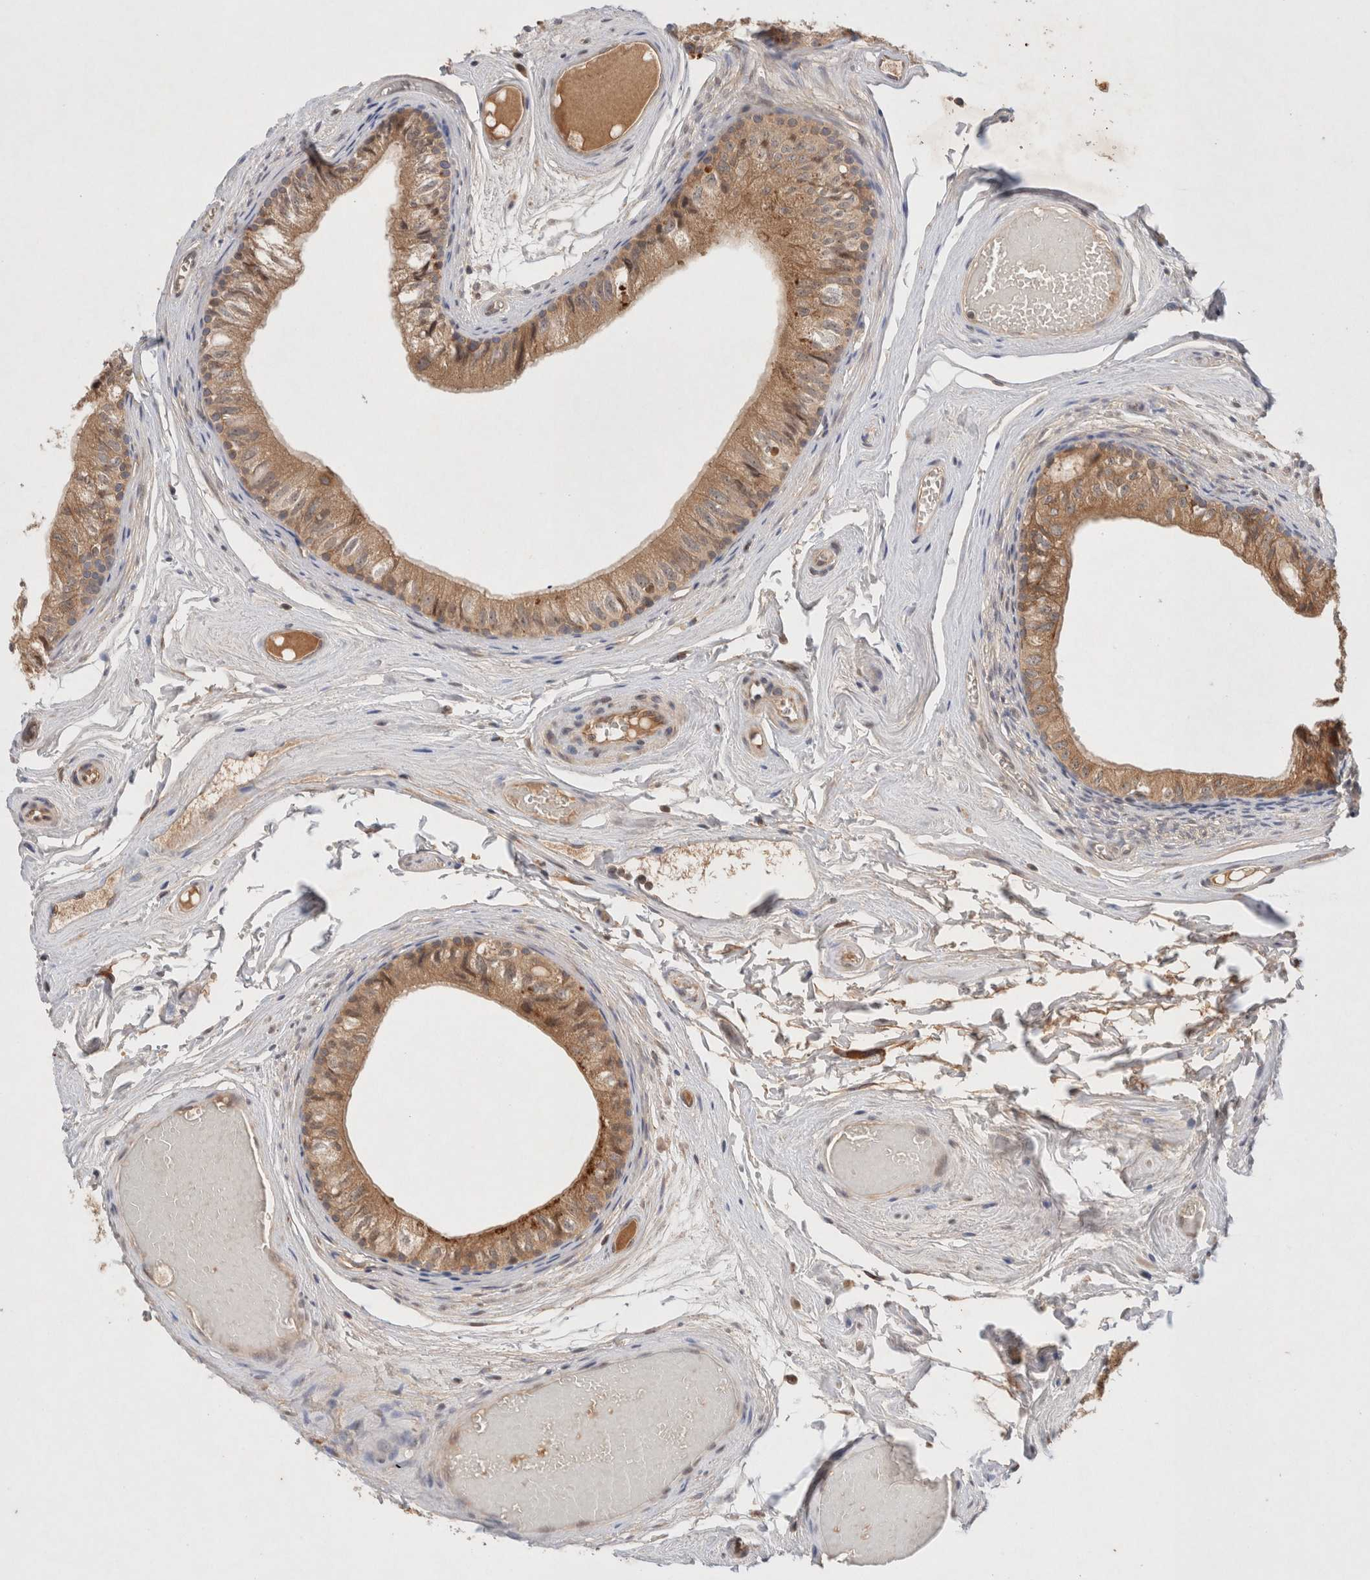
{"staining": {"intensity": "strong", "quantity": ">75%", "location": "cytoplasmic/membranous"}, "tissue": "epididymis", "cell_type": "Glandular cells", "image_type": "normal", "snomed": [{"axis": "morphology", "description": "Normal tissue, NOS"}, {"axis": "topography", "description": "Epididymis"}], "caption": "The micrograph displays a brown stain indicating the presence of a protein in the cytoplasmic/membranous of glandular cells in epididymis.", "gene": "KLHL20", "patient": {"sex": "male", "age": 79}}